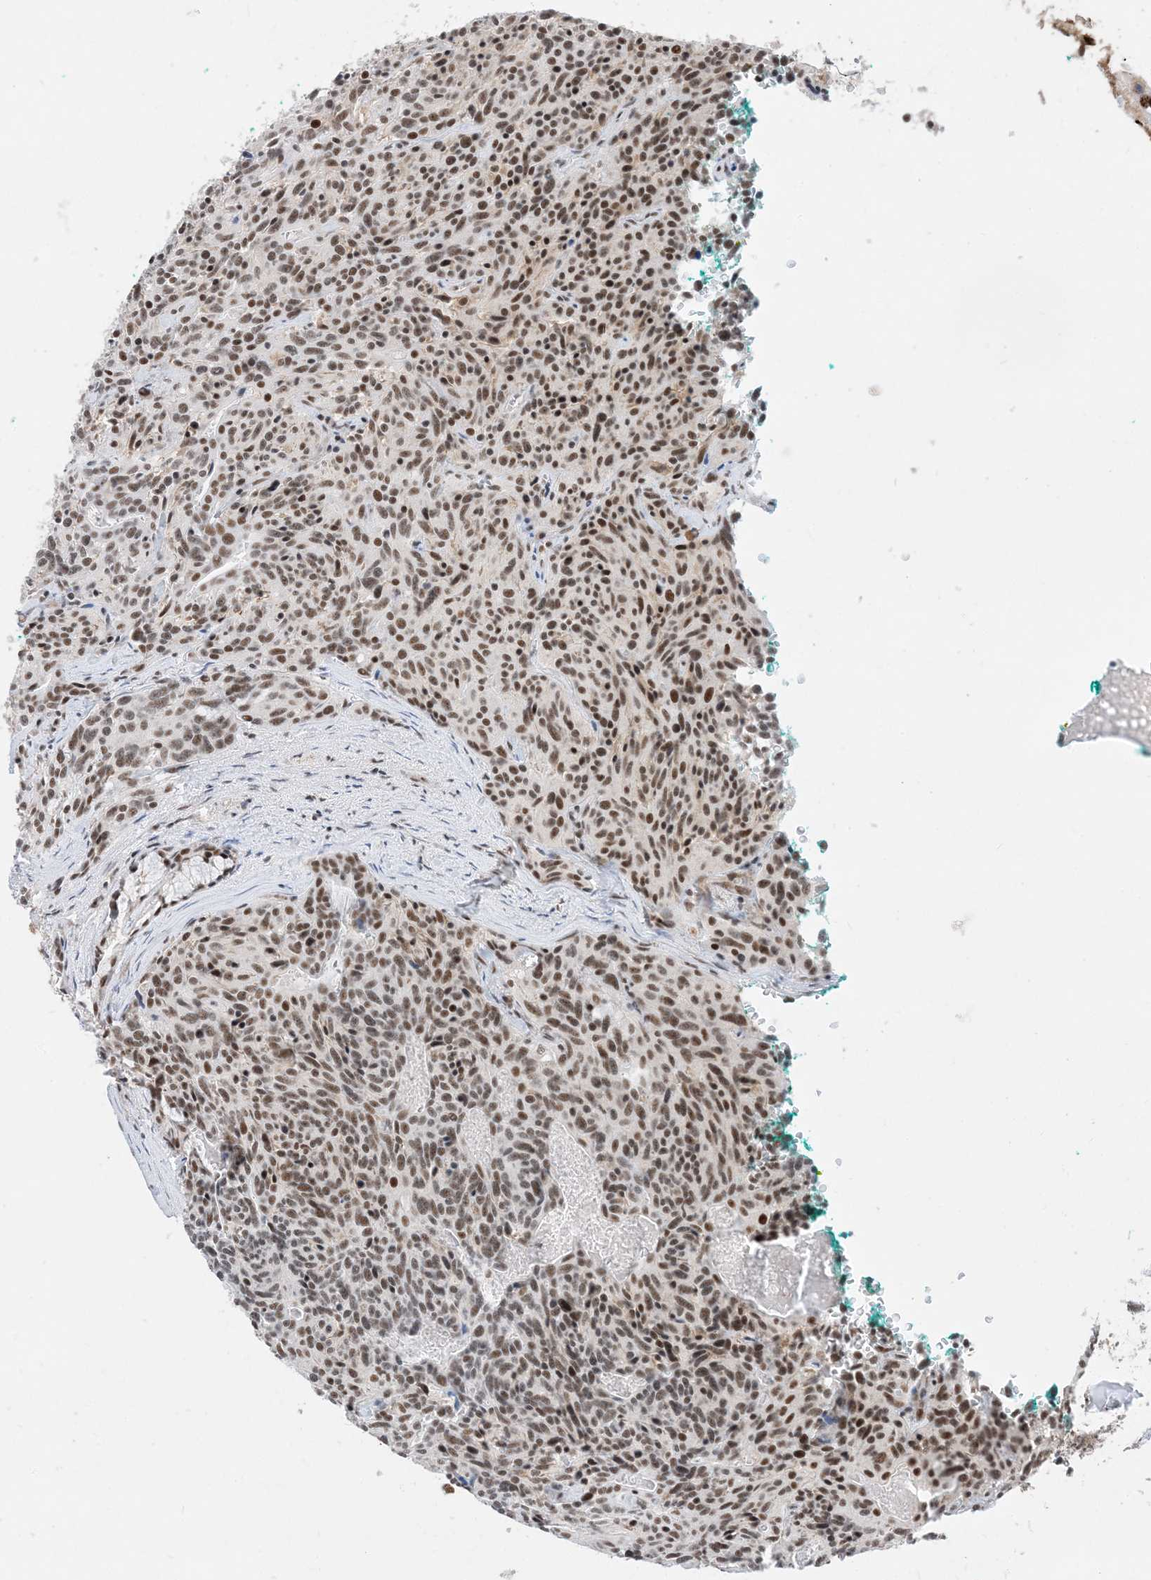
{"staining": {"intensity": "moderate", "quantity": ">75%", "location": "nuclear"}, "tissue": "carcinoid", "cell_type": "Tumor cells", "image_type": "cancer", "snomed": [{"axis": "morphology", "description": "Carcinoid, malignant, NOS"}, {"axis": "topography", "description": "Lung"}], "caption": "Carcinoid (malignant) stained for a protein (brown) shows moderate nuclear positive expression in about >75% of tumor cells.", "gene": "SF3A3", "patient": {"sex": "female", "age": 46}}